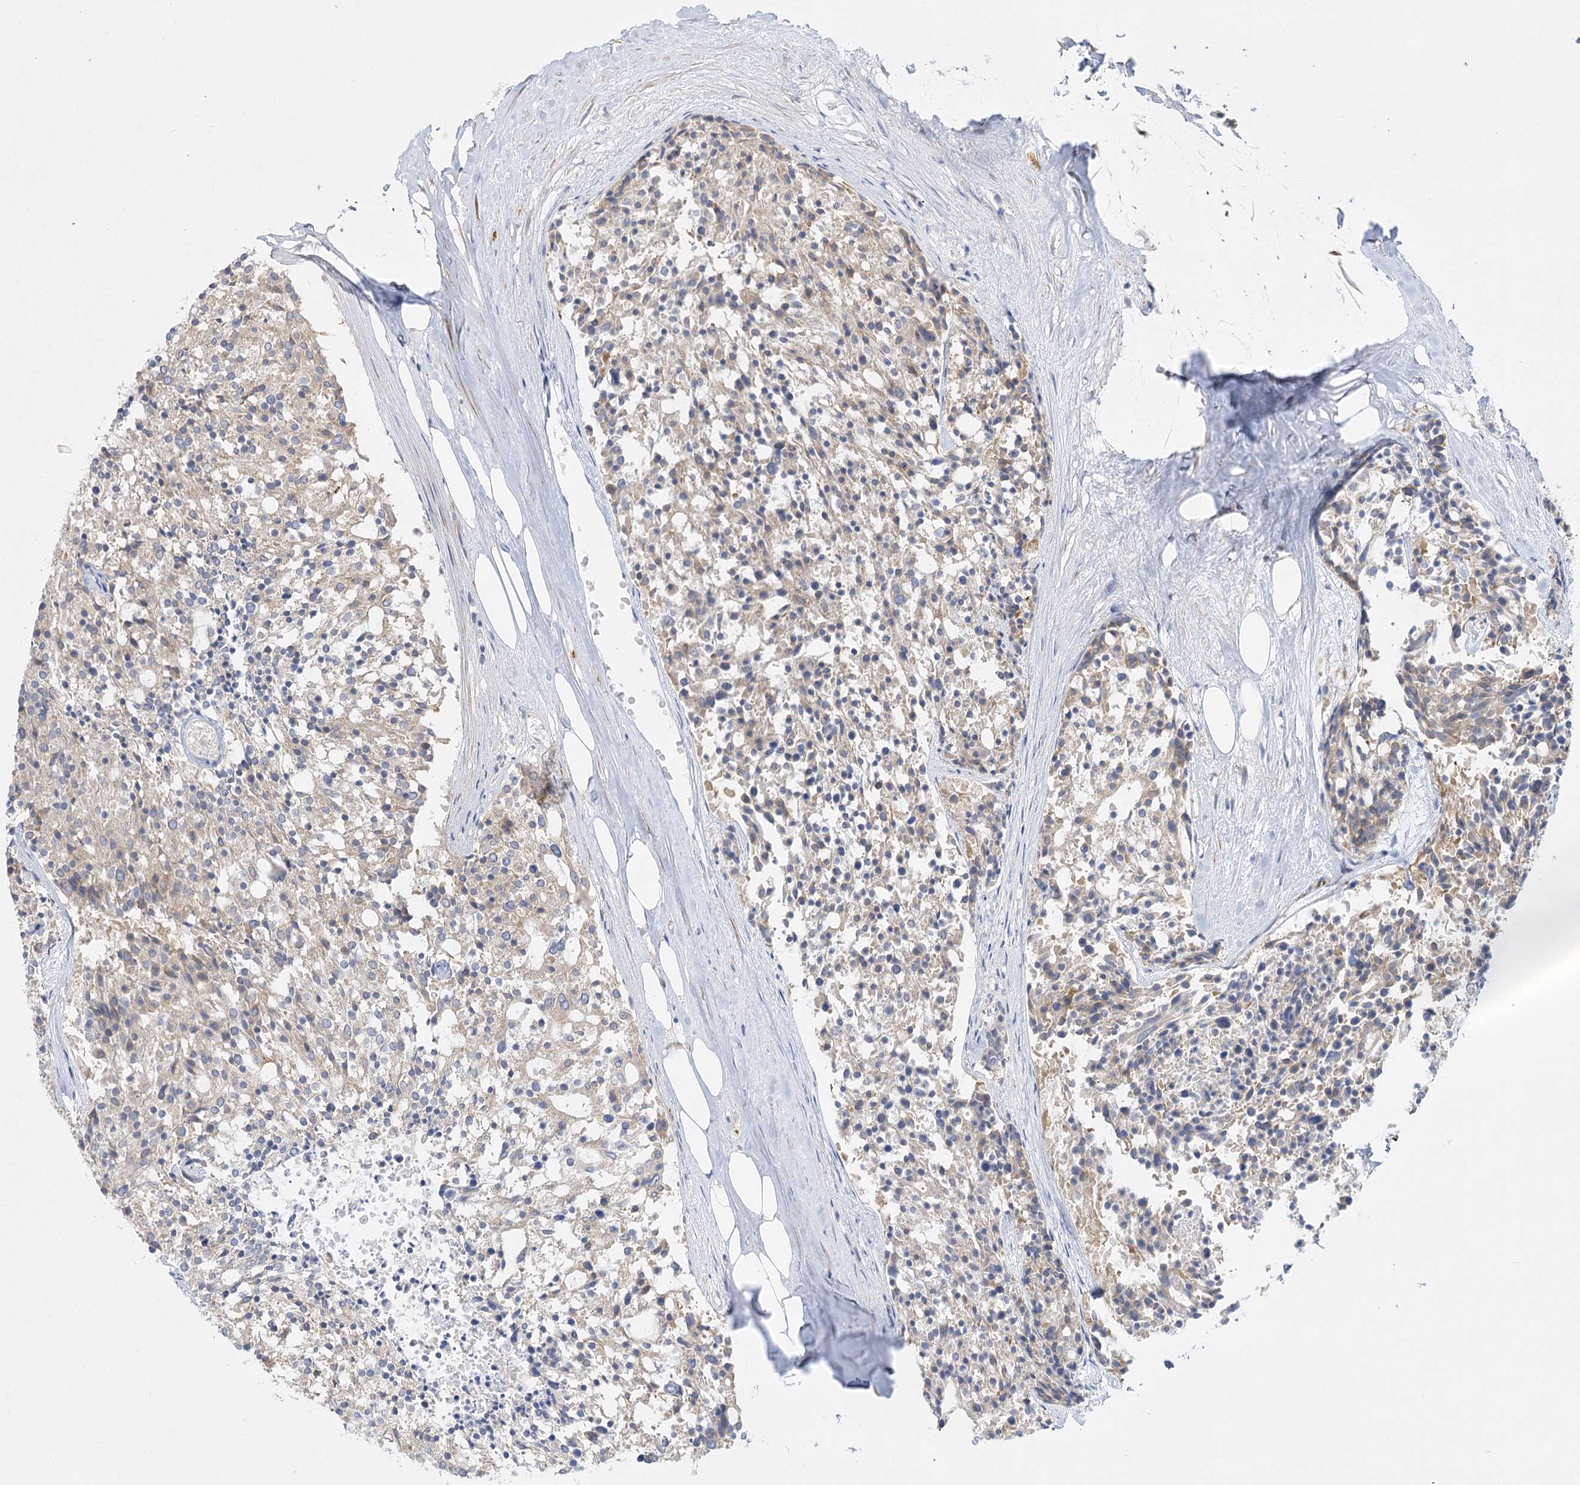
{"staining": {"intensity": "weak", "quantity": "<25%", "location": "cytoplasmic/membranous"}, "tissue": "carcinoid", "cell_type": "Tumor cells", "image_type": "cancer", "snomed": [{"axis": "morphology", "description": "Carcinoid, malignant, NOS"}, {"axis": "topography", "description": "Pancreas"}], "caption": "Tumor cells show no significant expression in carcinoid.", "gene": "DHTKD1", "patient": {"sex": "female", "age": 54}}